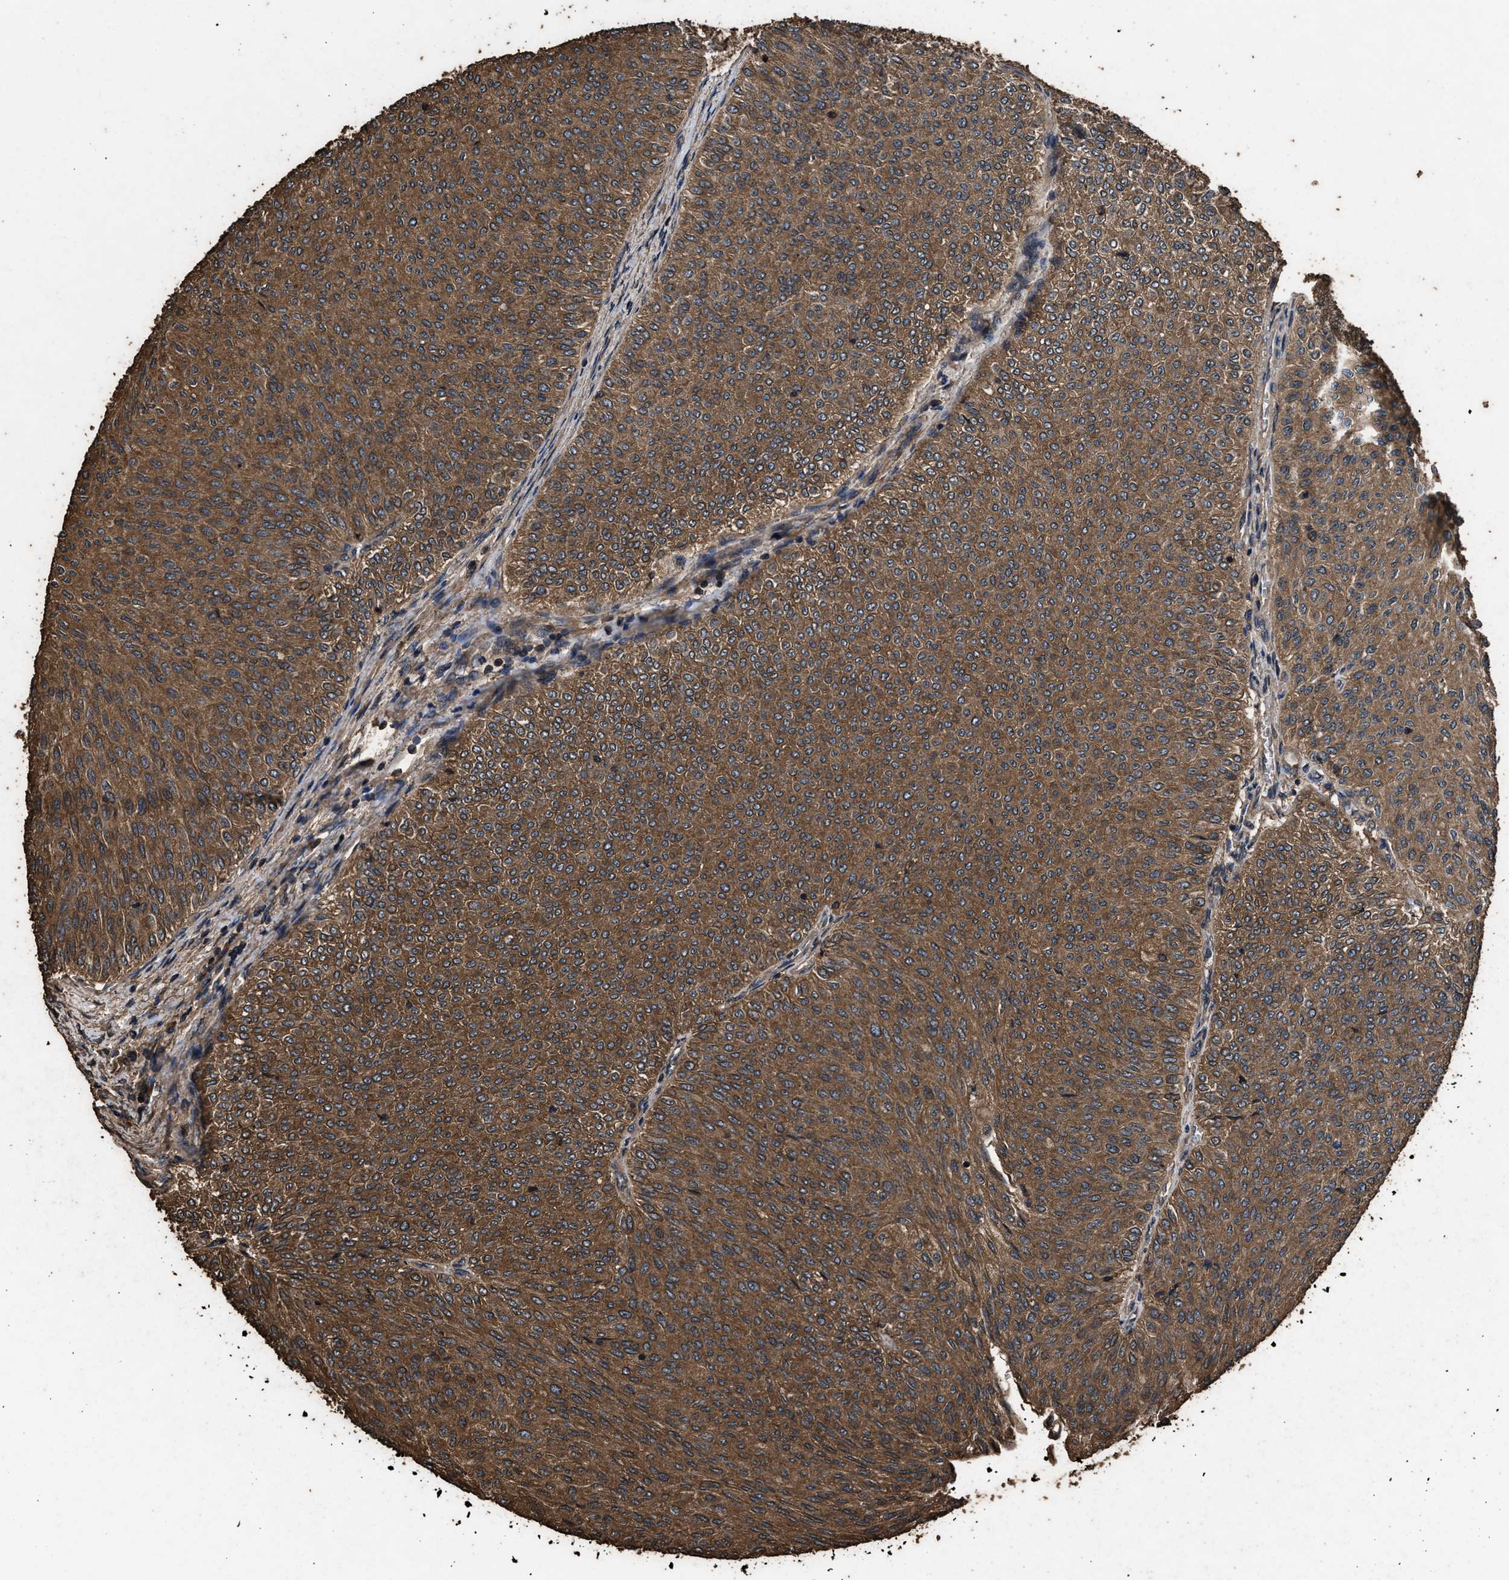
{"staining": {"intensity": "strong", "quantity": ">75%", "location": "cytoplasmic/membranous"}, "tissue": "urothelial cancer", "cell_type": "Tumor cells", "image_type": "cancer", "snomed": [{"axis": "morphology", "description": "Urothelial carcinoma, Low grade"}, {"axis": "topography", "description": "Urinary bladder"}], "caption": "Immunohistochemical staining of human urothelial cancer displays high levels of strong cytoplasmic/membranous protein positivity in about >75% of tumor cells.", "gene": "ZMYND19", "patient": {"sex": "male", "age": 78}}